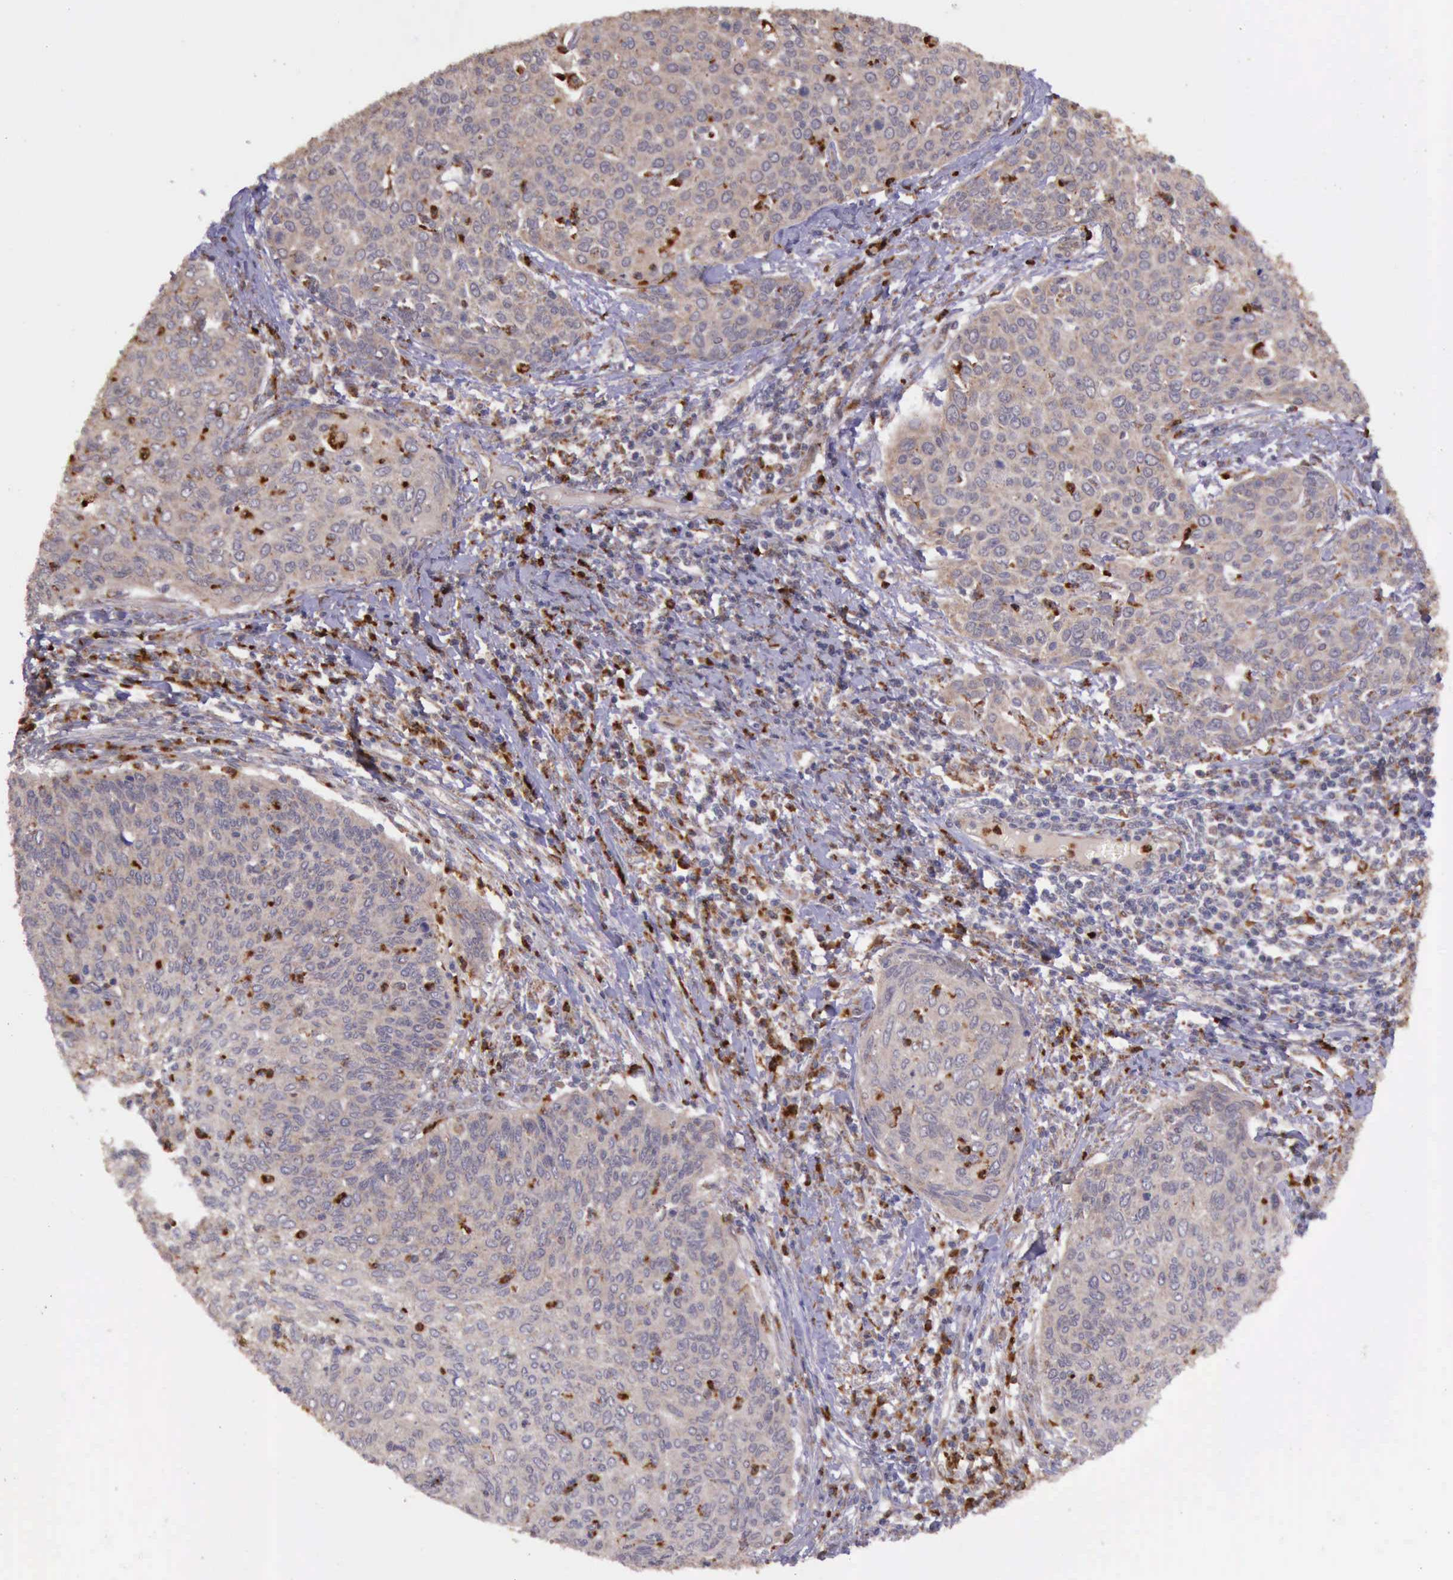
{"staining": {"intensity": "weak", "quantity": ">75%", "location": "cytoplasmic/membranous"}, "tissue": "cervical cancer", "cell_type": "Tumor cells", "image_type": "cancer", "snomed": [{"axis": "morphology", "description": "Squamous cell carcinoma, NOS"}, {"axis": "topography", "description": "Cervix"}], "caption": "Cervical squamous cell carcinoma stained for a protein reveals weak cytoplasmic/membranous positivity in tumor cells. (Stains: DAB in brown, nuclei in blue, Microscopy: brightfield microscopy at high magnification).", "gene": "ARMCX3", "patient": {"sex": "female", "age": 38}}